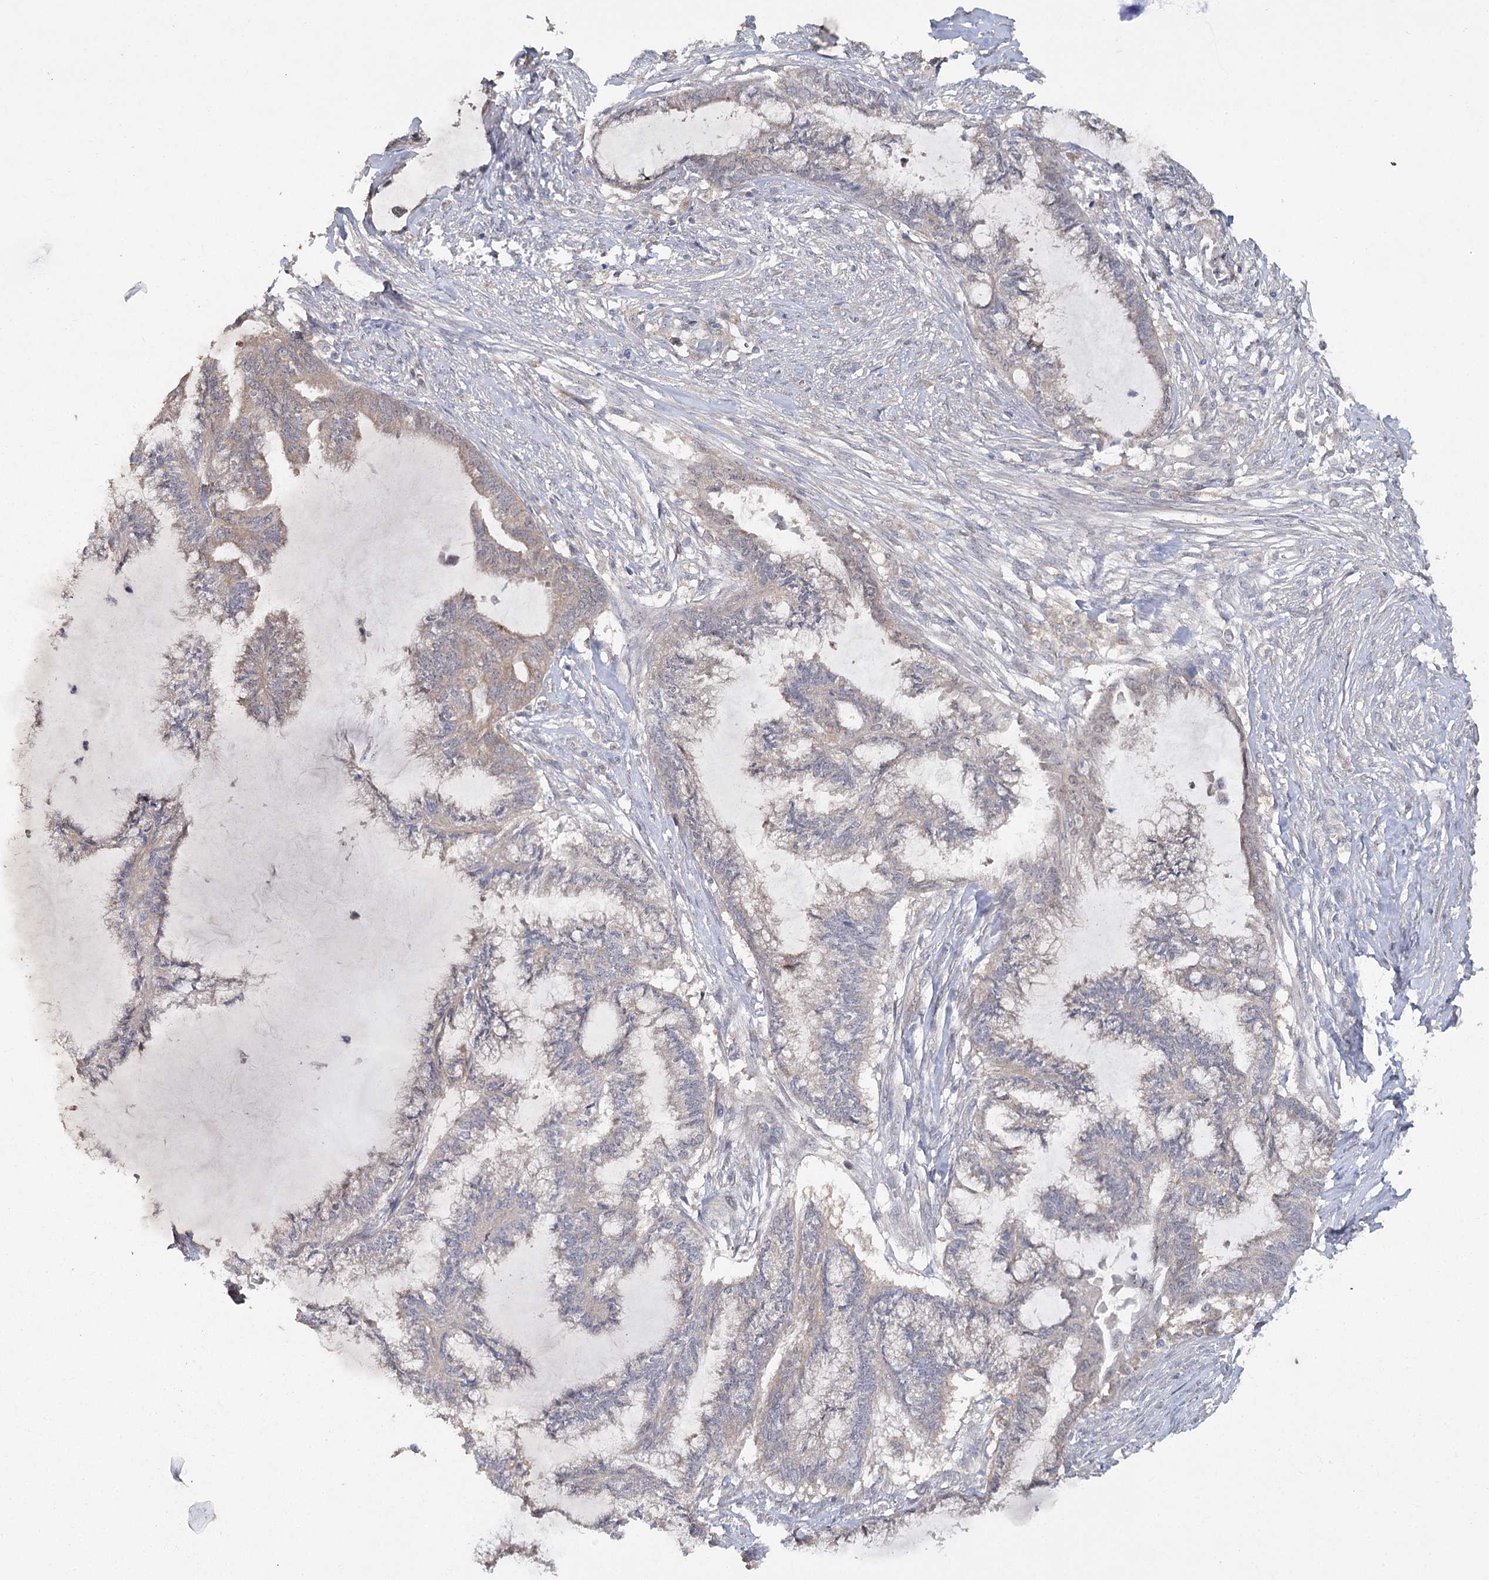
{"staining": {"intensity": "negative", "quantity": "none", "location": "none"}, "tissue": "endometrial cancer", "cell_type": "Tumor cells", "image_type": "cancer", "snomed": [{"axis": "morphology", "description": "Adenocarcinoma, NOS"}, {"axis": "topography", "description": "Endometrium"}], "caption": "A photomicrograph of human endometrial adenocarcinoma is negative for staining in tumor cells.", "gene": "MAP3K13", "patient": {"sex": "female", "age": 86}}